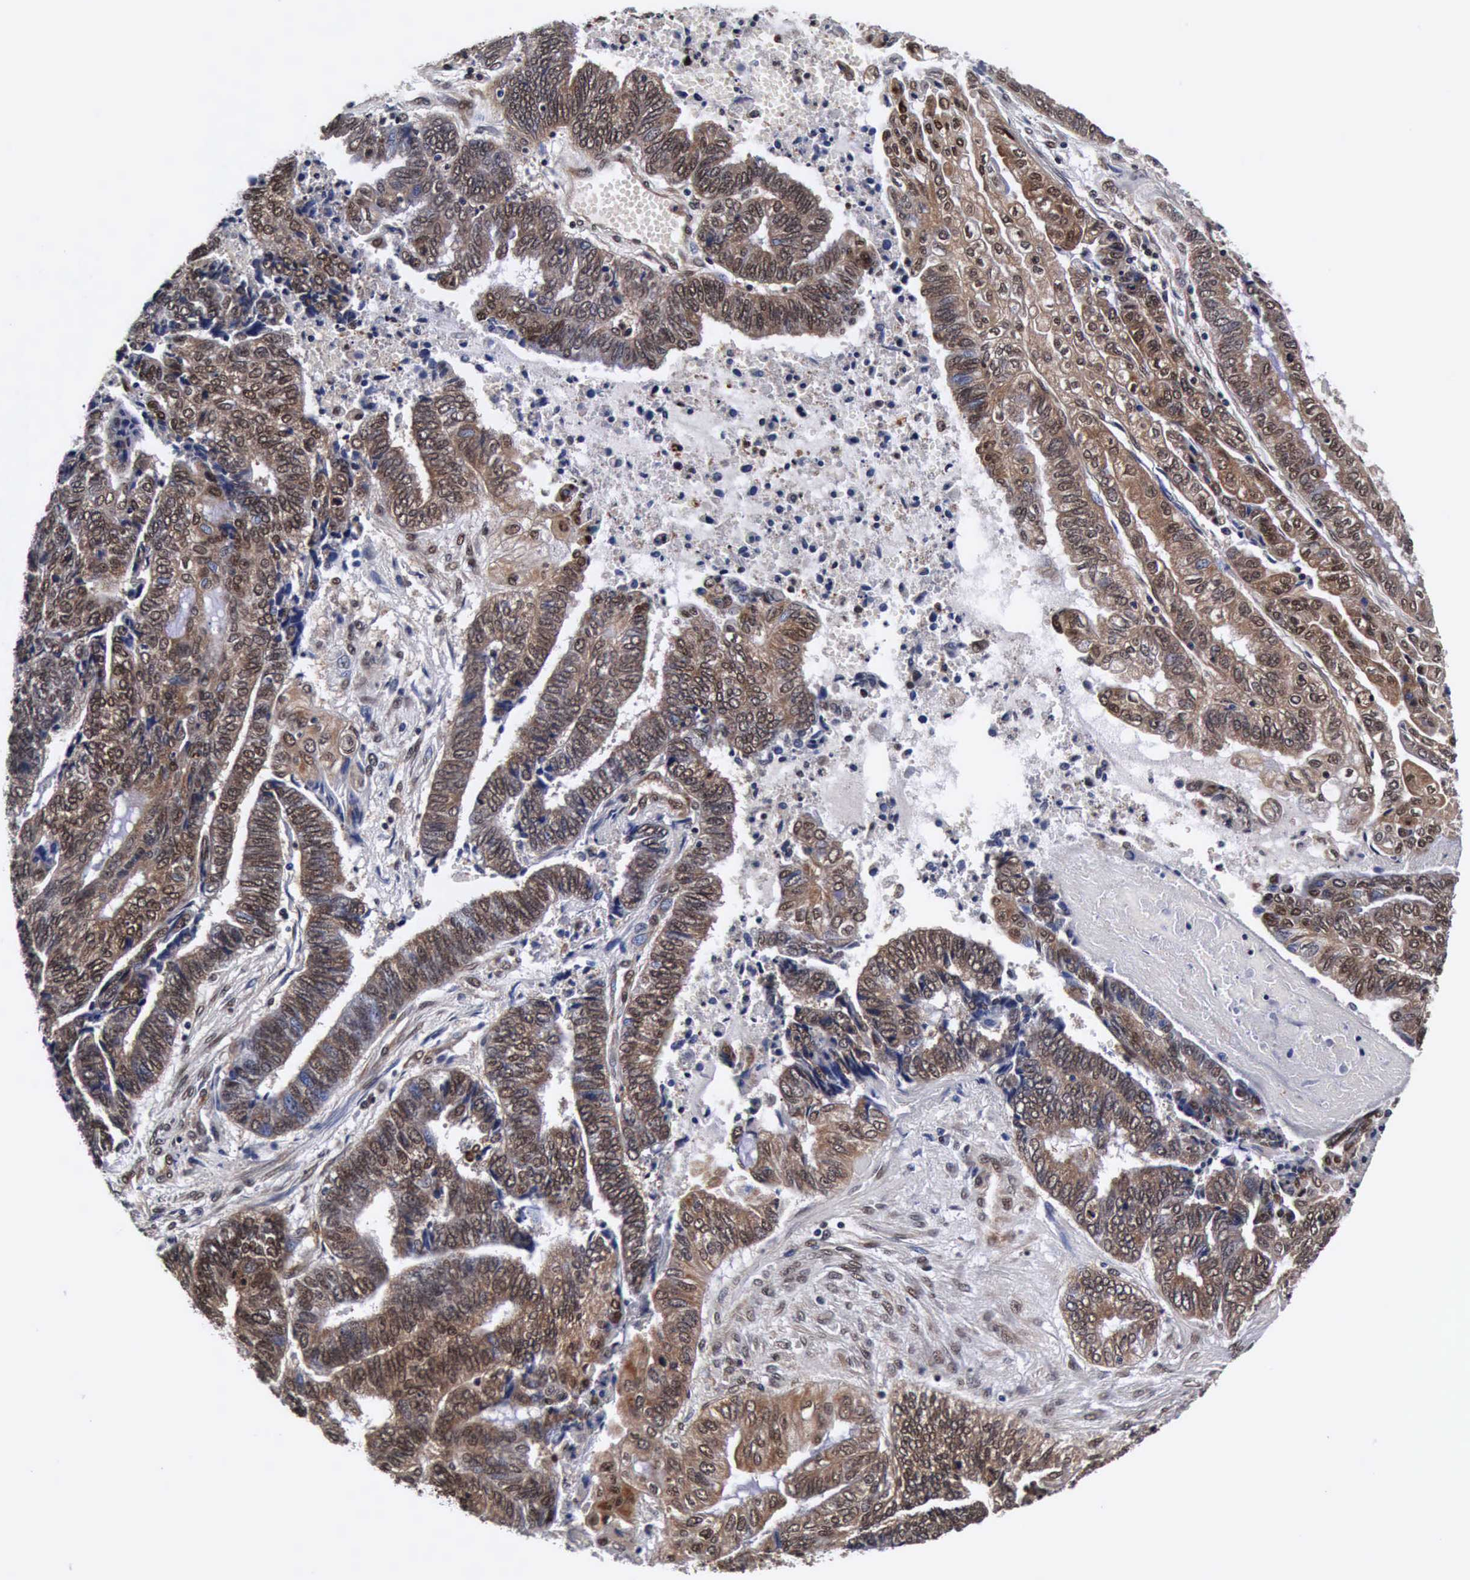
{"staining": {"intensity": "moderate", "quantity": "25%-75%", "location": "cytoplasmic/membranous"}, "tissue": "endometrial cancer", "cell_type": "Tumor cells", "image_type": "cancer", "snomed": [{"axis": "morphology", "description": "Adenocarcinoma, NOS"}, {"axis": "topography", "description": "Uterus"}, {"axis": "topography", "description": "Endometrium"}], "caption": "Immunohistochemistry (DAB (3,3'-diaminobenzidine)) staining of adenocarcinoma (endometrial) shows moderate cytoplasmic/membranous protein staining in about 25%-75% of tumor cells.", "gene": "UBC", "patient": {"sex": "female", "age": 70}}